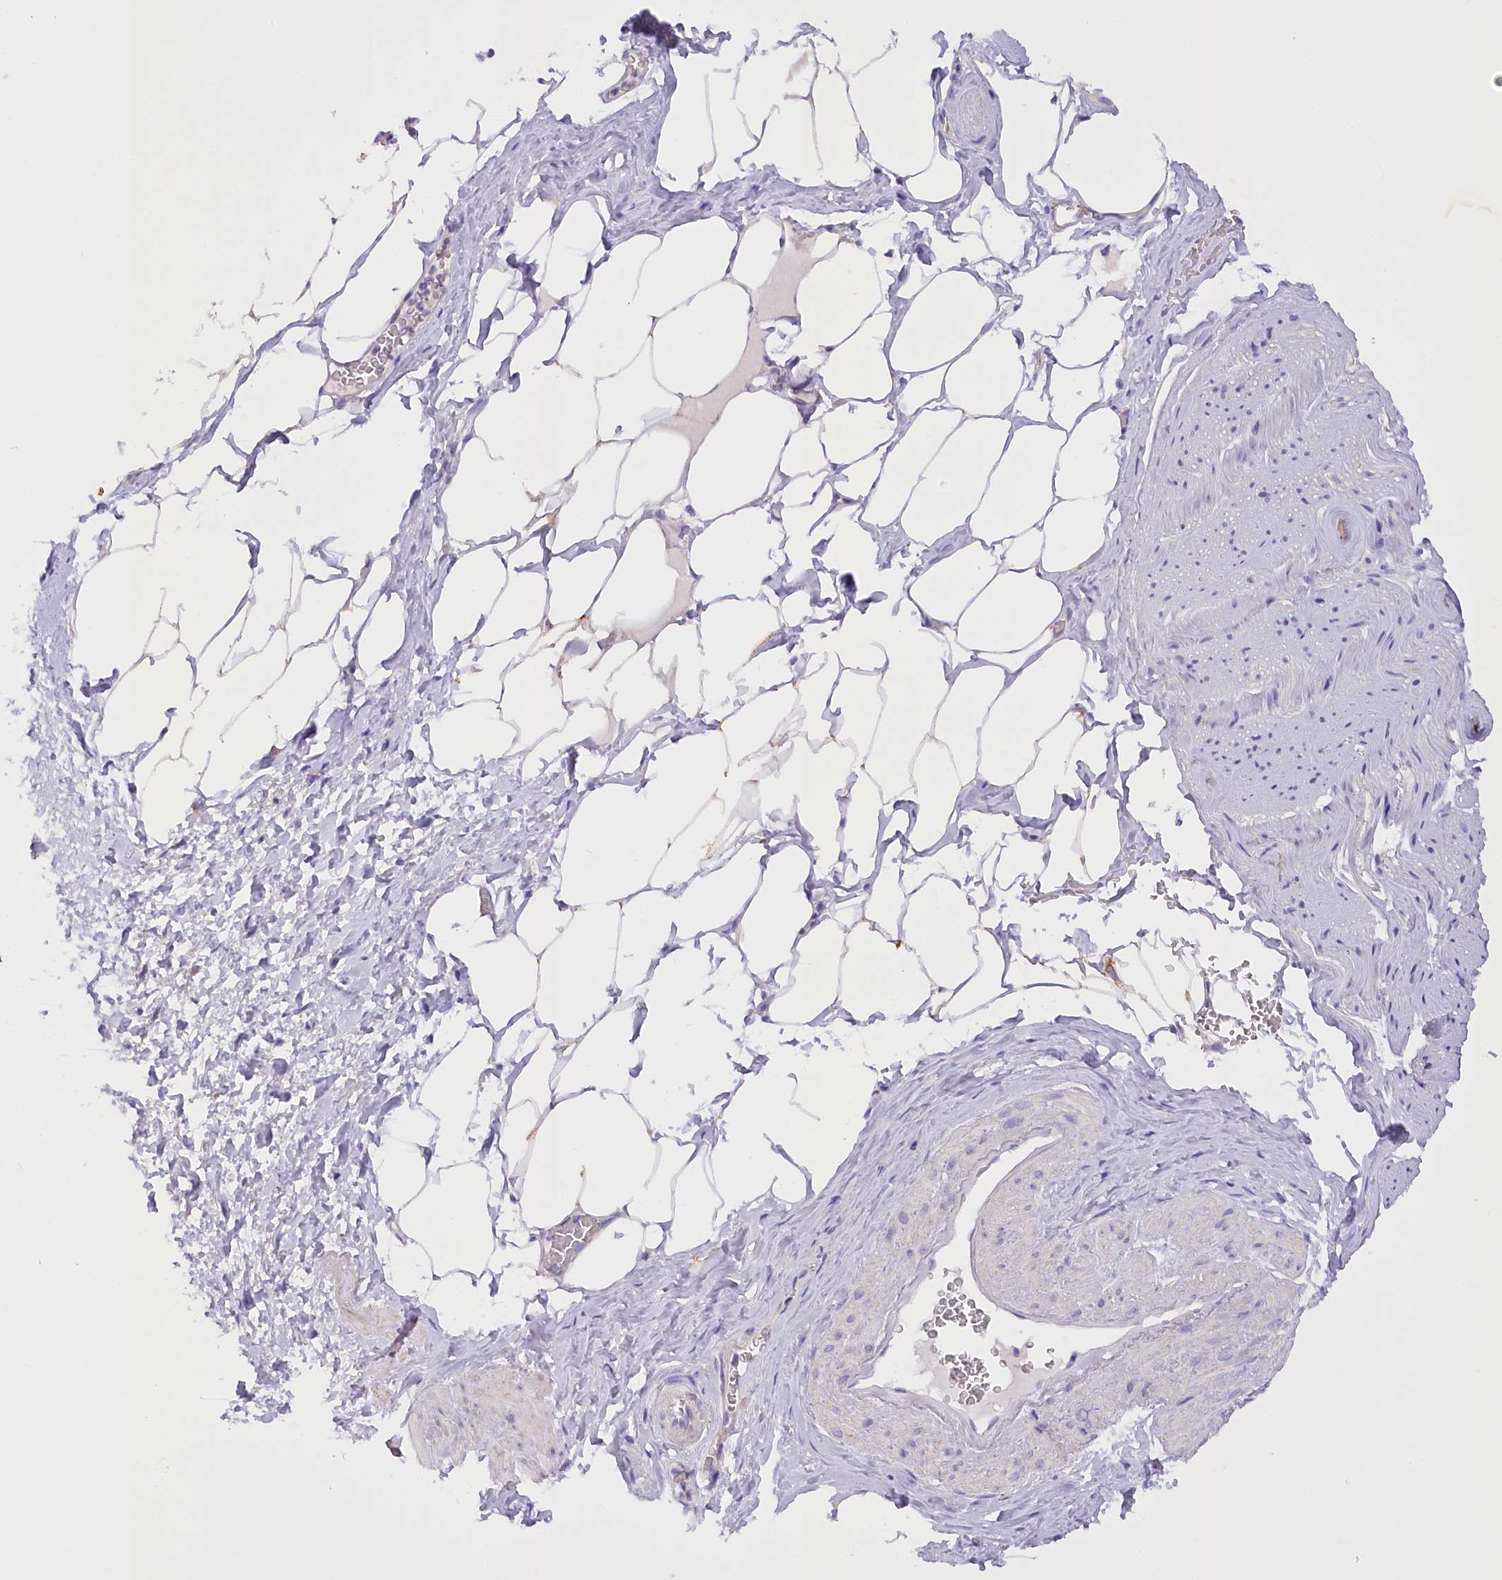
{"staining": {"intensity": "weak", "quantity": "25%-75%", "location": "cytoplasmic/membranous"}, "tissue": "adipose tissue", "cell_type": "Adipocytes", "image_type": "normal", "snomed": [{"axis": "morphology", "description": "Normal tissue, NOS"}, {"axis": "morphology", "description": "Adenocarcinoma, Low grade"}, {"axis": "topography", "description": "Prostate"}, {"axis": "topography", "description": "Peripheral nerve tissue"}], "caption": "Weak cytoplasmic/membranous positivity is appreciated in about 25%-75% of adipocytes in unremarkable adipose tissue. The staining was performed using DAB, with brown indicating positive protein expression. Nuclei are stained blue with hematoxylin.", "gene": "DCUN1D1", "patient": {"sex": "male", "age": 63}}